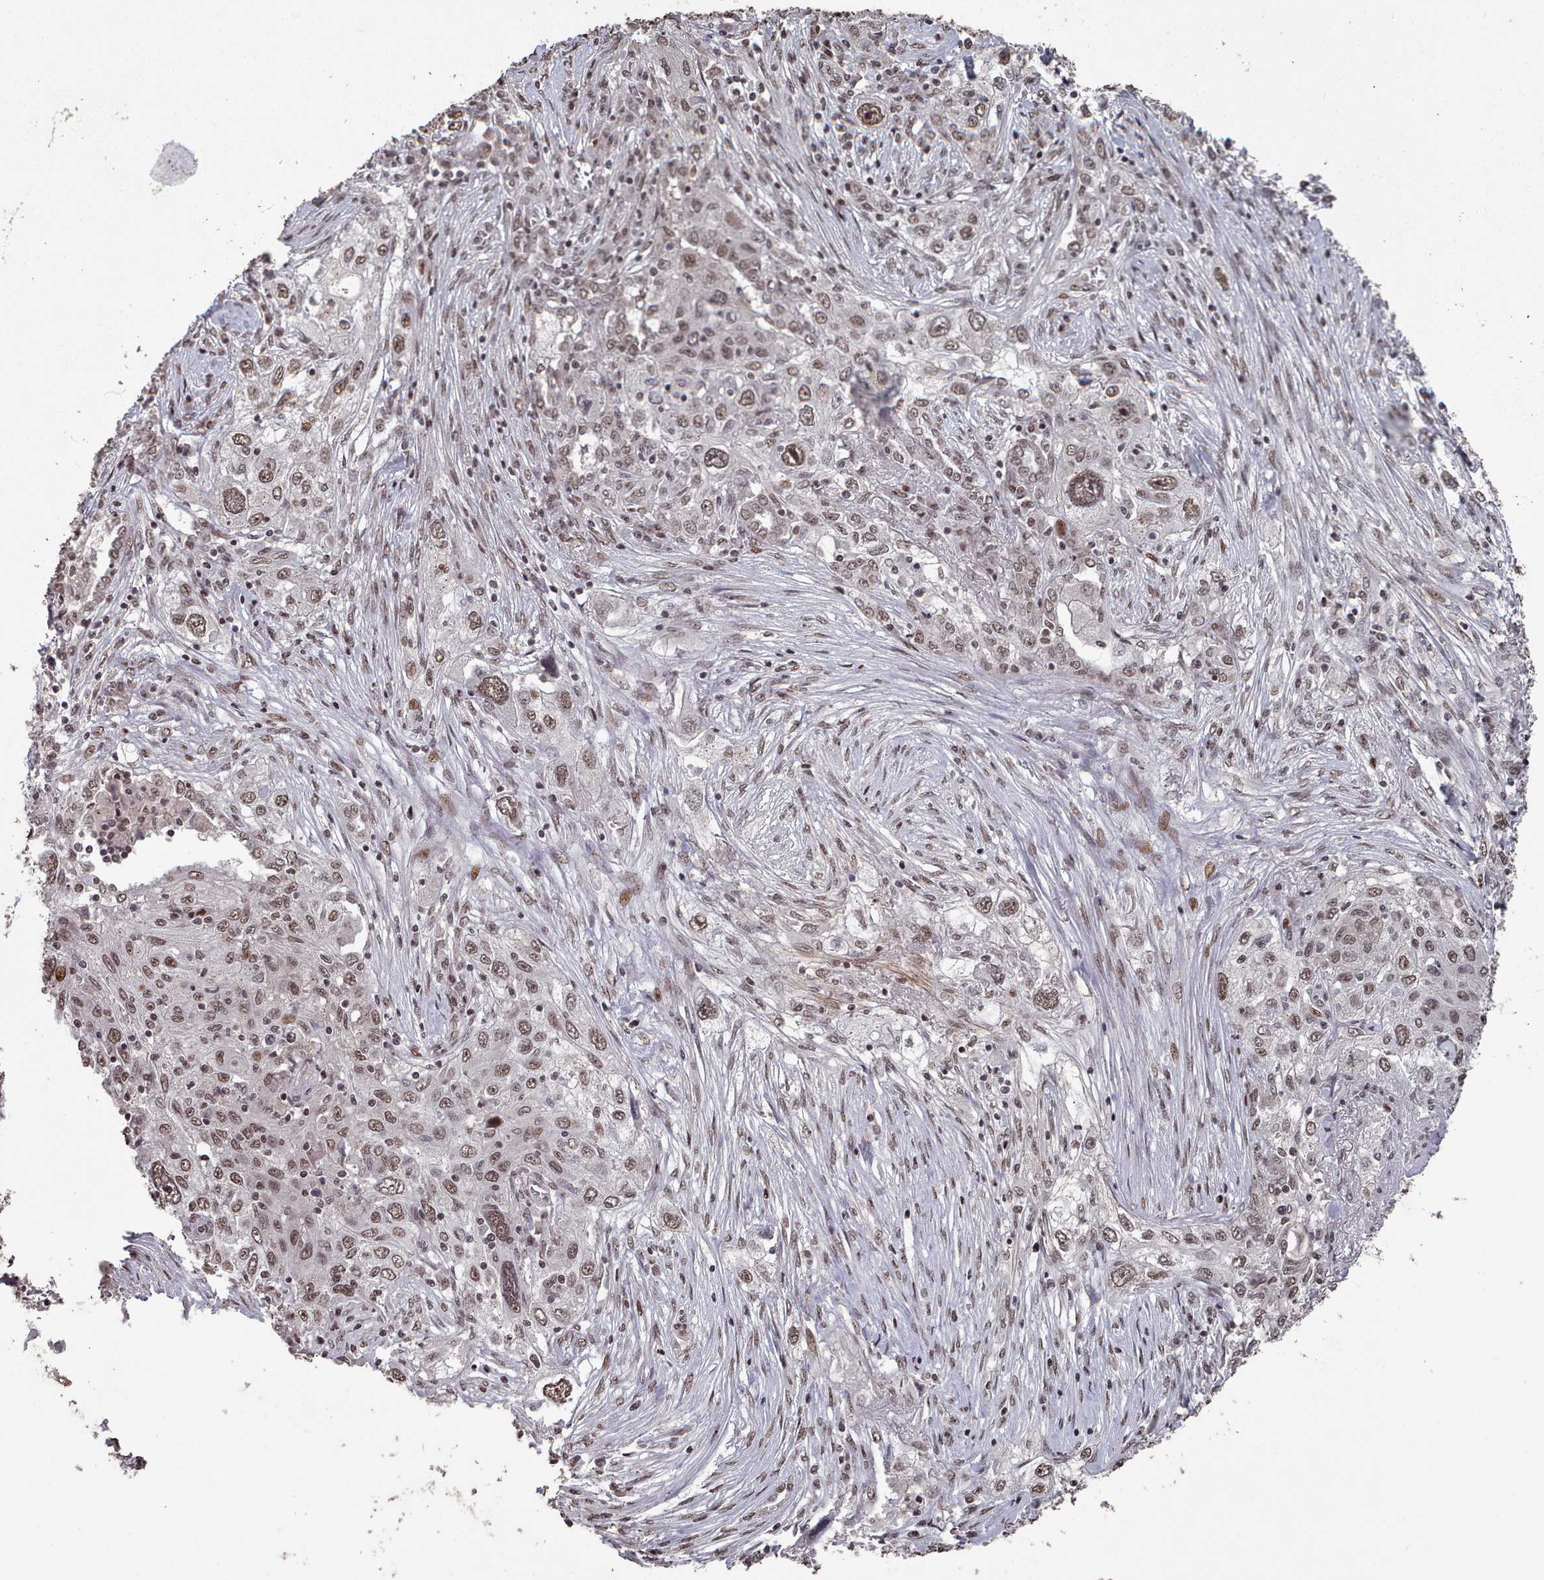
{"staining": {"intensity": "moderate", "quantity": ">75%", "location": "nuclear"}, "tissue": "lung cancer", "cell_type": "Tumor cells", "image_type": "cancer", "snomed": [{"axis": "morphology", "description": "Squamous cell carcinoma, NOS"}, {"axis": "topography", "description": "Lung"}], "caption": "Protein expression by immunohistochemistry (IHC) exhibits moderate nuclear positivity in about >75% of tumor cells in lung squamous cell carcinoma.", "gene": "PNRC2", "patient": {"sex": "female", "age": 69}}